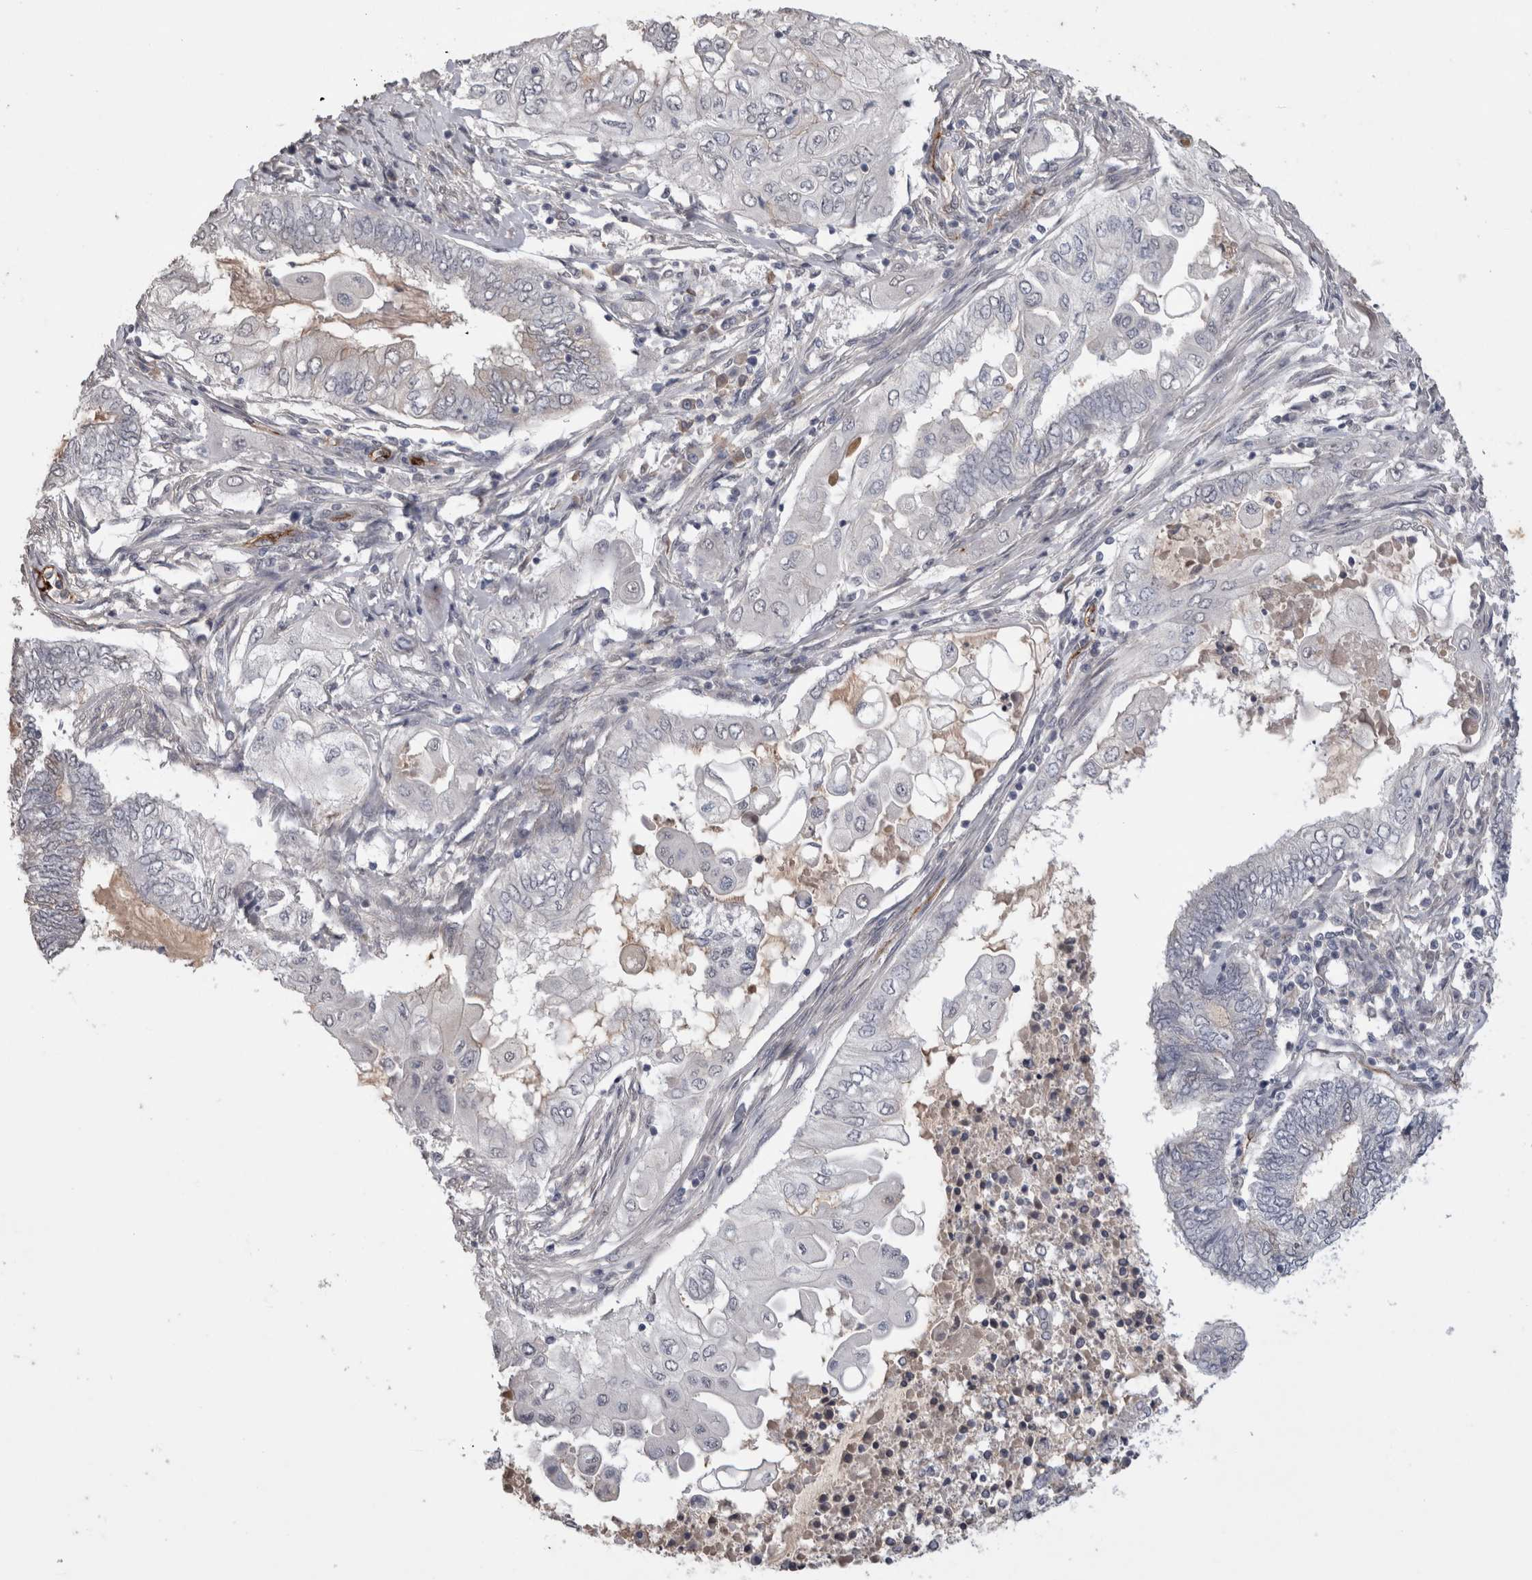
{"staining": {"intensity": "negative", "quantity": "none", "location": "none"}, "tissue": "endometrial cancer", "cell_type": "Tumor cells", "image_type": "cancer", "snomed": [{"axis": "morphology", "description": "Adenocarcinoma, NOS"}, {"axis": "topography", "description": "Uterus"}, {"axis": "topography", "description": "Endometrium"}], "caption": "The immunohistochemistry (IHC) micrograph has no significant expression in tumor cells of adenocarcinoma (endometrial) tissue.", "gene": "CDH13", "patient": {"sex": "female", "age": 70}}